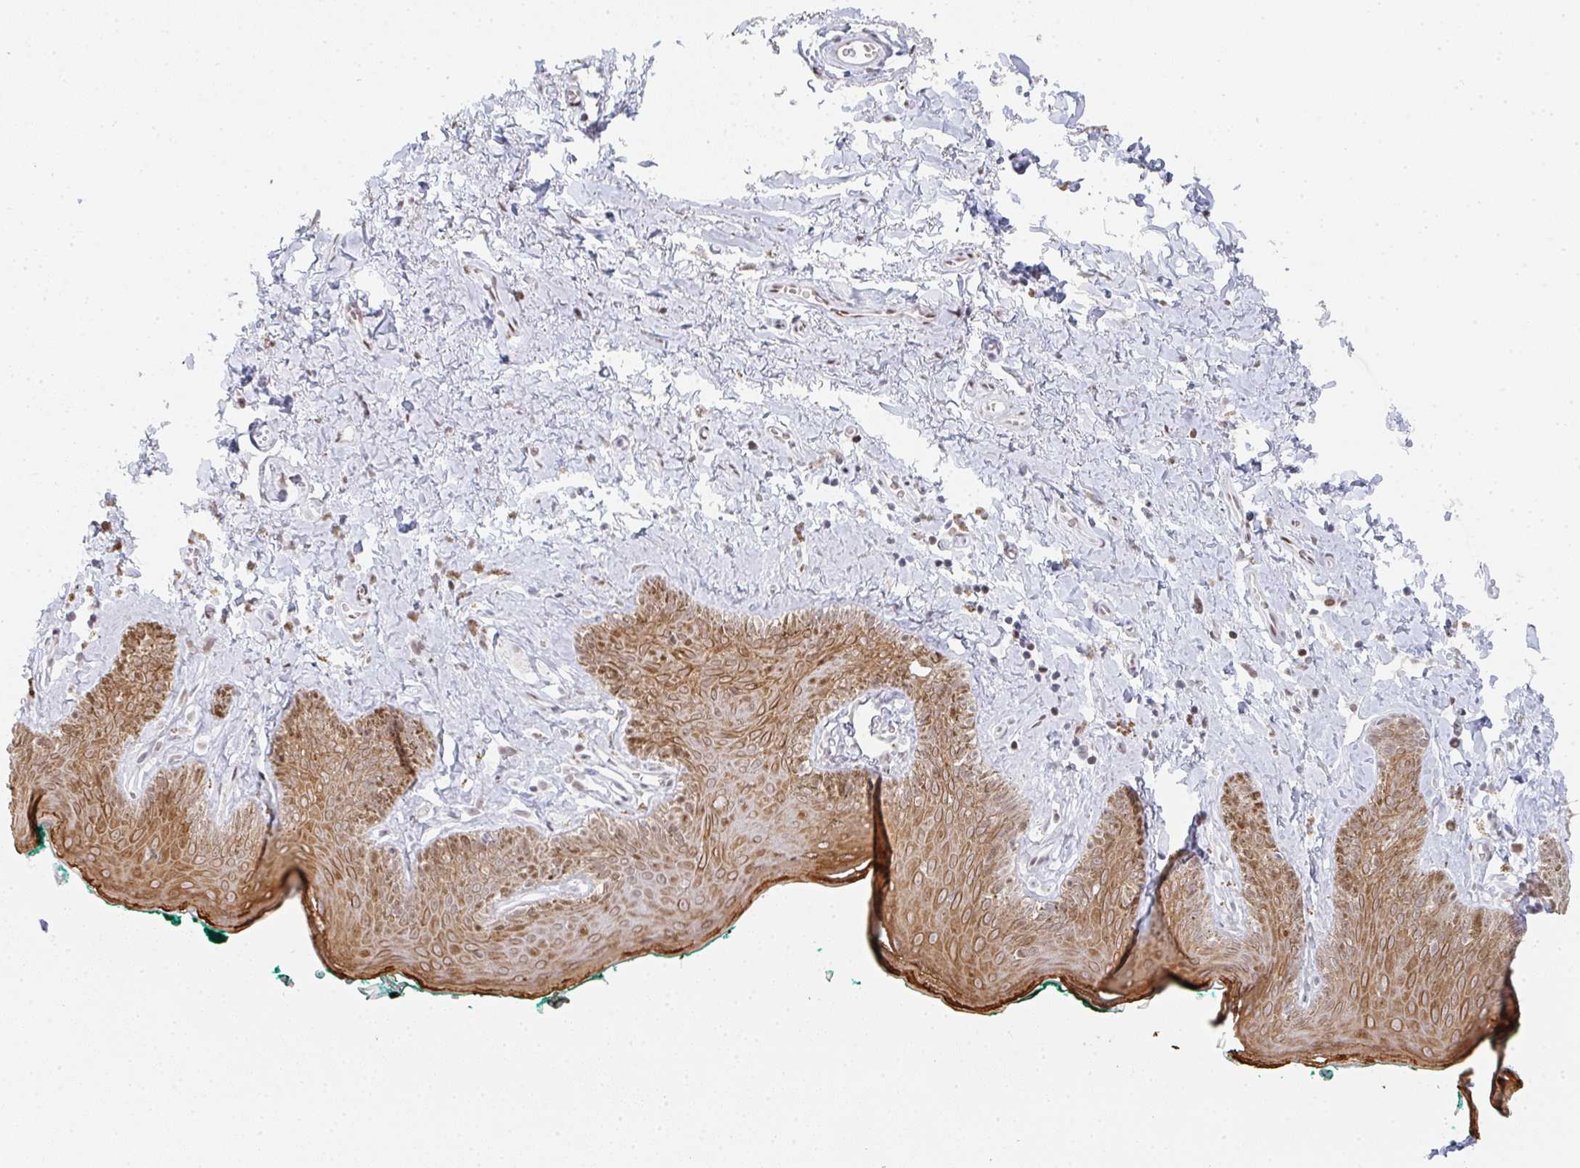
{"staining": {"intensity": "moderate", "quantity": ">75%", "location": "cytoplasmic/membranous,nuclear"}, "tissue": "skin", "cell_type": "Epidermal cells", "image_type": "normal", "snomed": [{"axis": "morphology", "description": "Normal tissue, NOS"}, {"axis": "topography", "description": "Vulva"}, {"axis": "topography", "description": "Peripheral nerve tissue"}], "caption": "Skin stained with DAB IHC displays medium levels of moderate cytoplasmic/membranous,nuclear positivity in approximately >75% of epidermal cells. Using DAB (brown) and hematoxylin (blue) stains, captured at high magnification using brightfield microscopy.", "gene": "POU2AF2", "patient": {"sex": "female", "age": 66}}